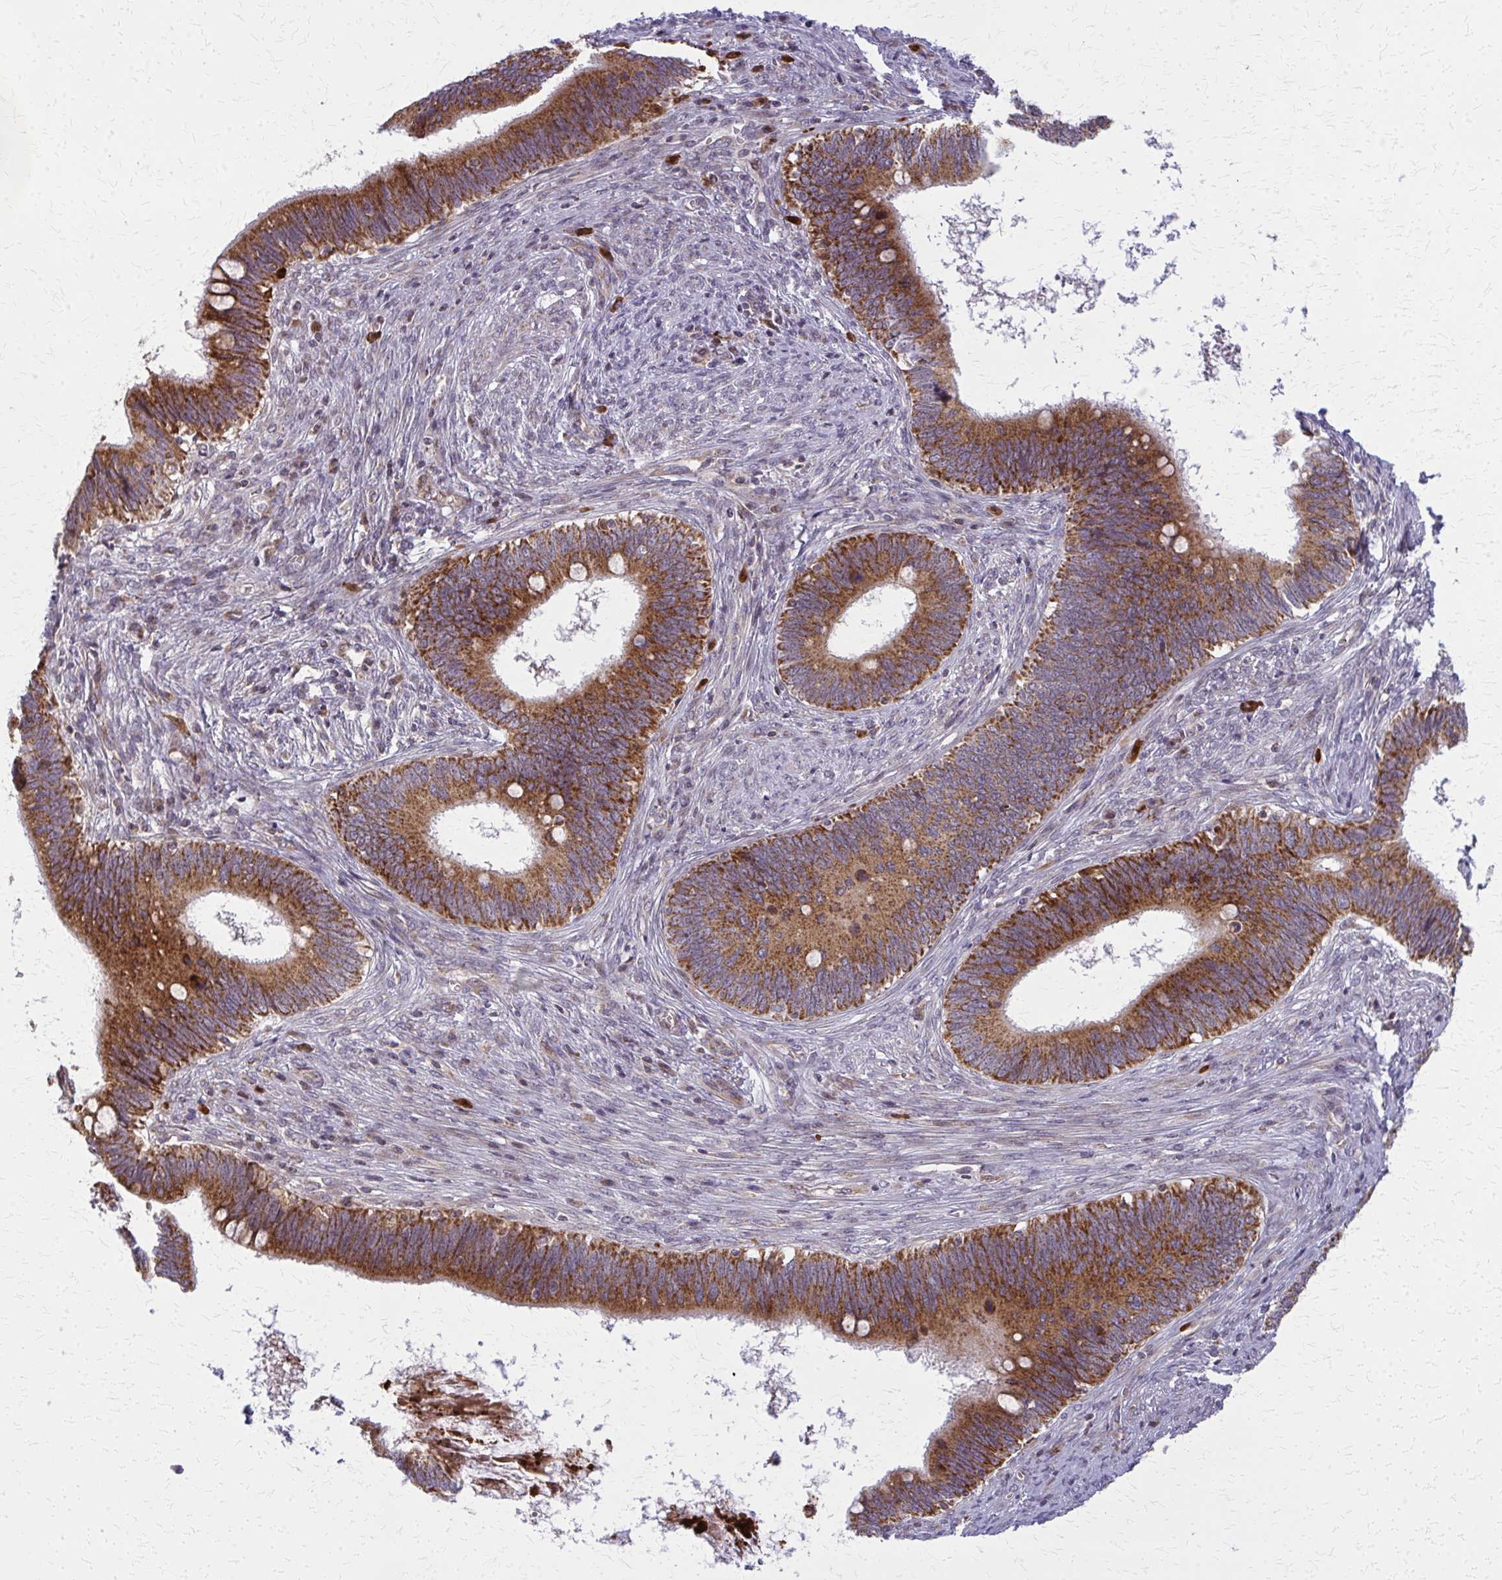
{"staining": {"intensity": "strong", "quantity": ">75%", "location": "cytoplasmic/membranous"}, "tissue": "cervical cancer", "cell_type": "Tumor cells", "image_type": "cancer", "snomed": [{"axis": "morphology", "description": "Adenocarcinoma, NOS"}, {"axis": "topography", "description": "Cervix"}], "caption": "Protein staining by IHC reveals strong cytoplasmic/membranous positivity in about >75% of tumor cells in cervical cancer (adenocarcinoma). (Stains: DAB in brown, nuclei in blue, Microscopy: brightfield microscopy at high magnification).", "gene": "MCCC1", "patient": {"sex": "female", "age": 42}}